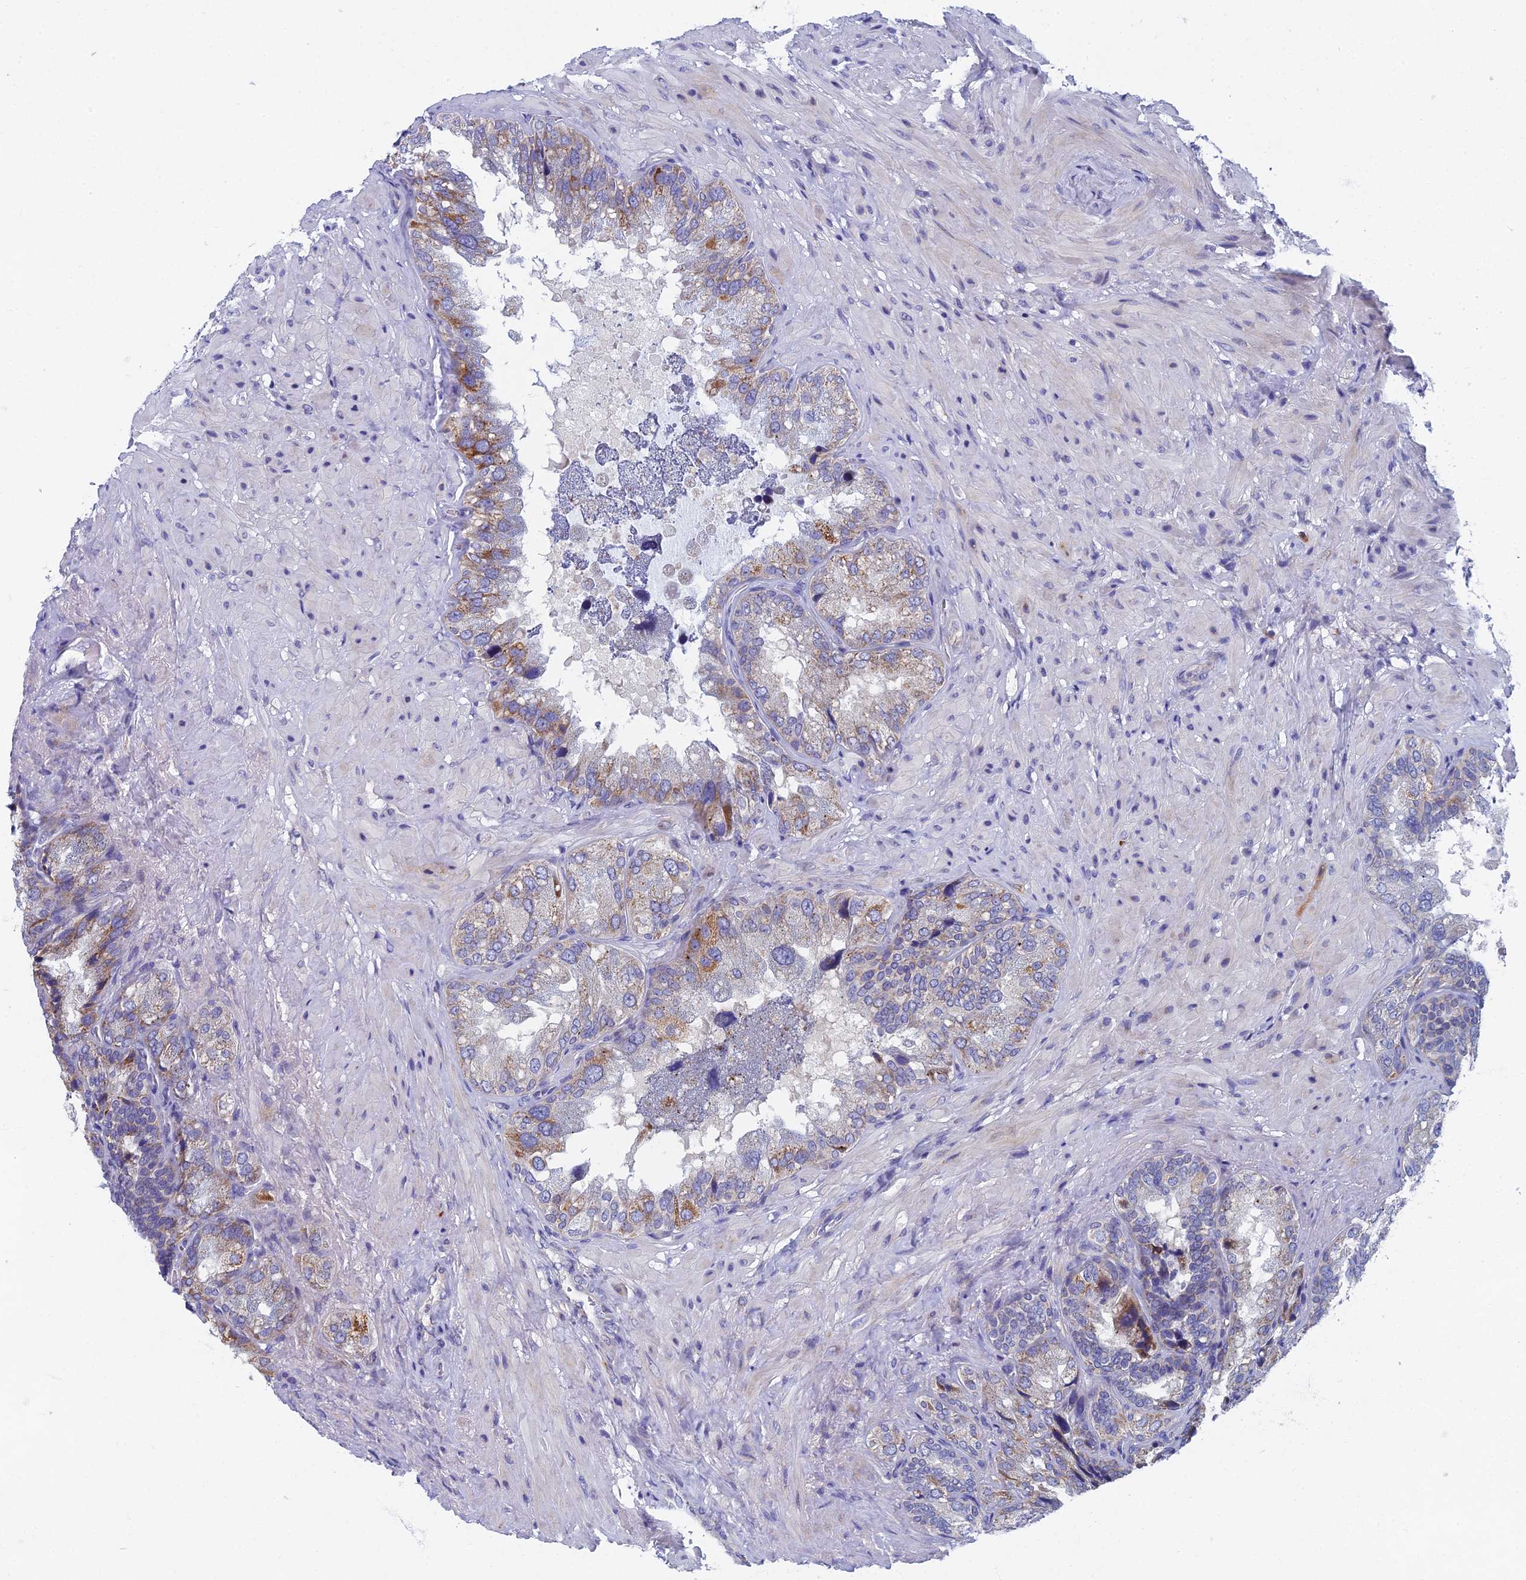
{"staining": {"intensity": "moderate", "quantity": "25%-75%", "location": "cytoplasmic/membranous"}, "tissue": "seminal vesicle", "cell_type": "Glandular cells", "image_type": "normal", "snomed": [{"axis": "morphology", "description": "Normal tissue, NOS"}, {"axis": "topography", "description": "Seminal veicle"}, {"axis": "topography", "description": "Peripheral nerve tissue"}], "caption": "About 25%-75% of glandular cells in normal seminal vesicle display moderate cytoplasmic/membranous protein expression as visualized by brown immunohistochemical staining.", "gene": "SPIN4", "patient": {"sex": "male", "age": 63}}